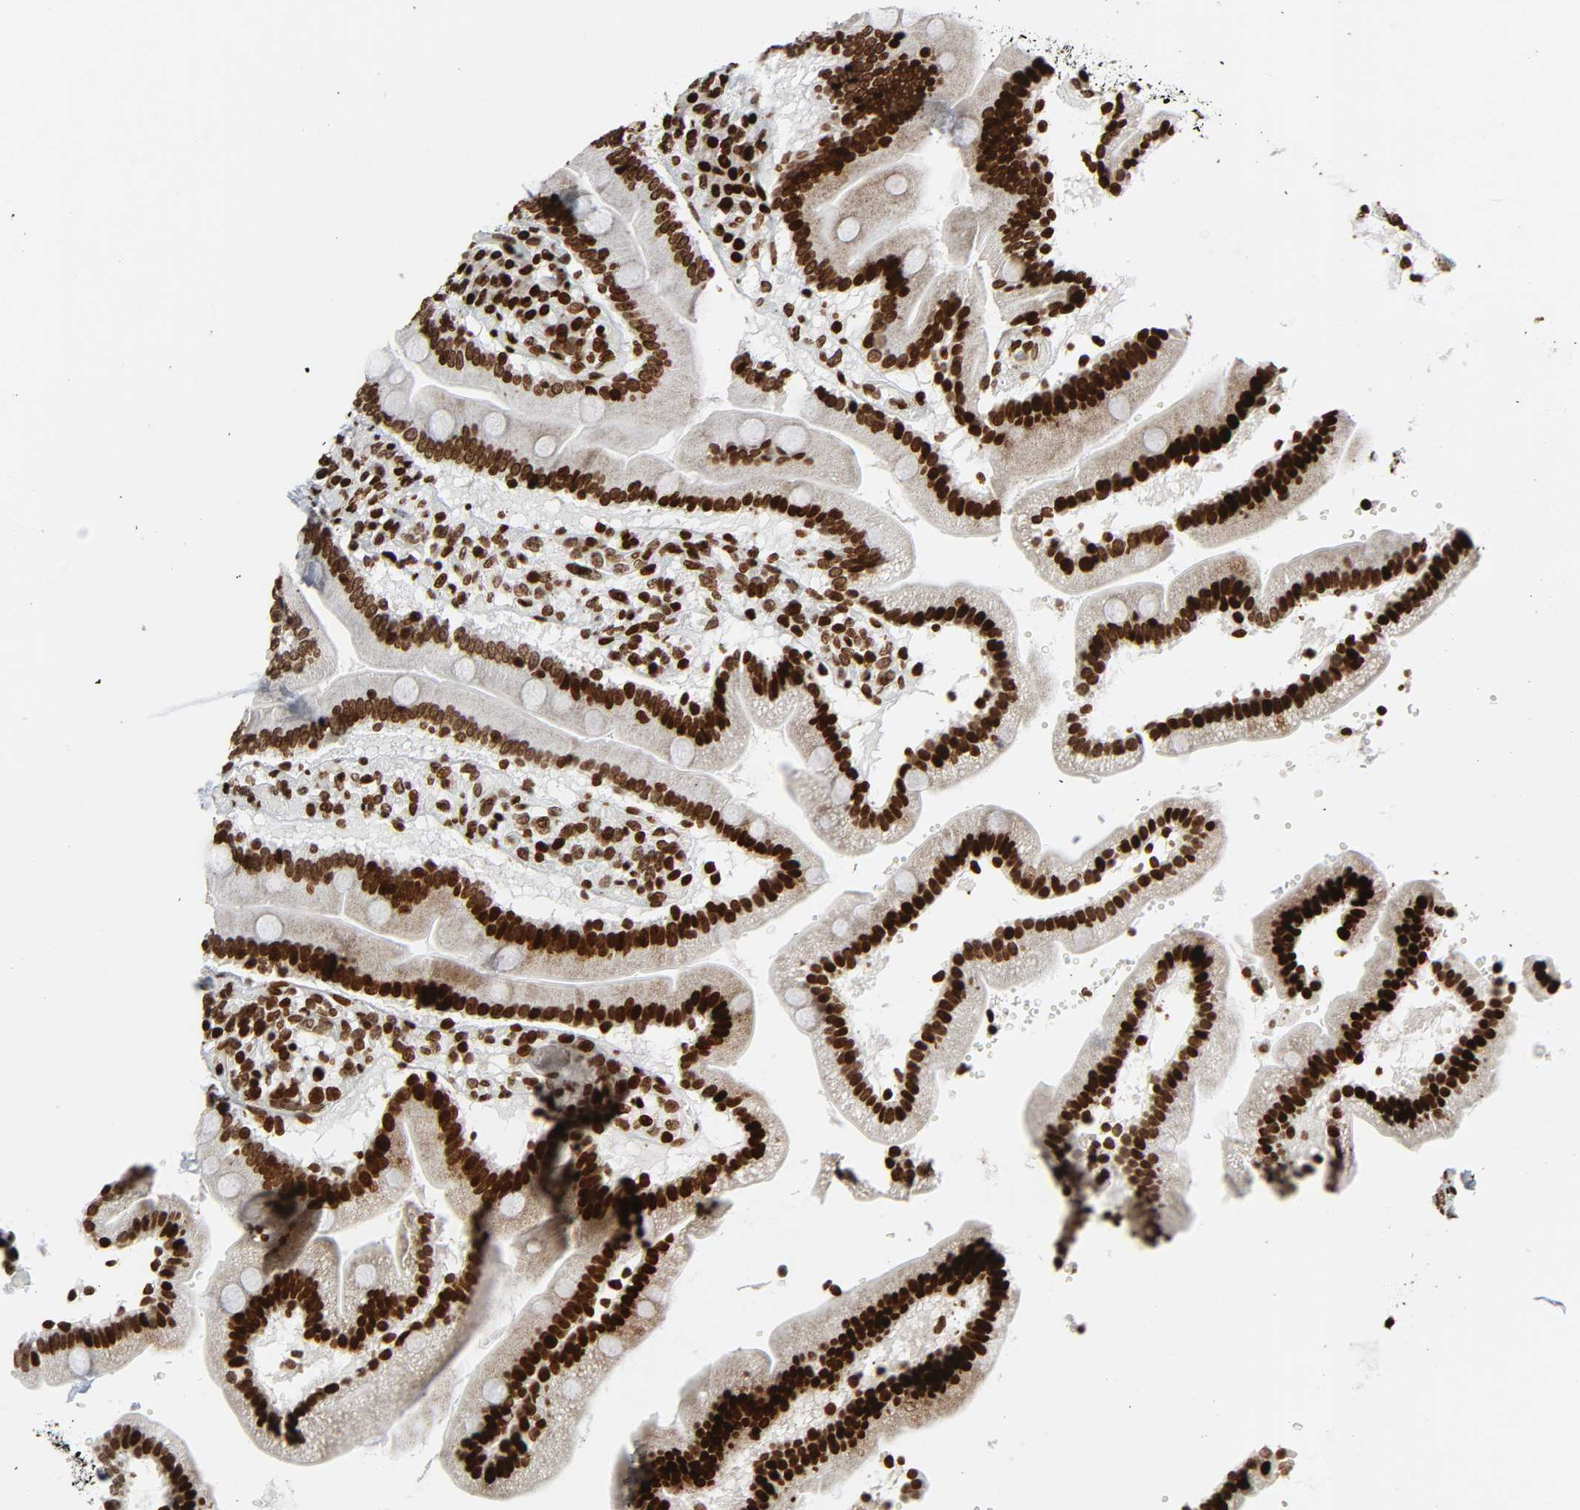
{"staining": {"intensity": "moderate", "quantity": ">75%", "location": "nuclear"}, "tissue": "duodenum", "cell_type": "Glandular cells", "image_type": "normal", "snomed": [{"axis": "morphology", "description": "Normal tissue, NOS"}, {"axis": "topography", "description": "Duodenum"}], "caption": "A brown stain shows moderate nuclear positivity of a protein in glandular cells of benign duodenum. (DAB = brown stain, brightfield microscopy at high magnification).", "gene": "RXRA", "patient": {"sex": "male", "age": 66}}